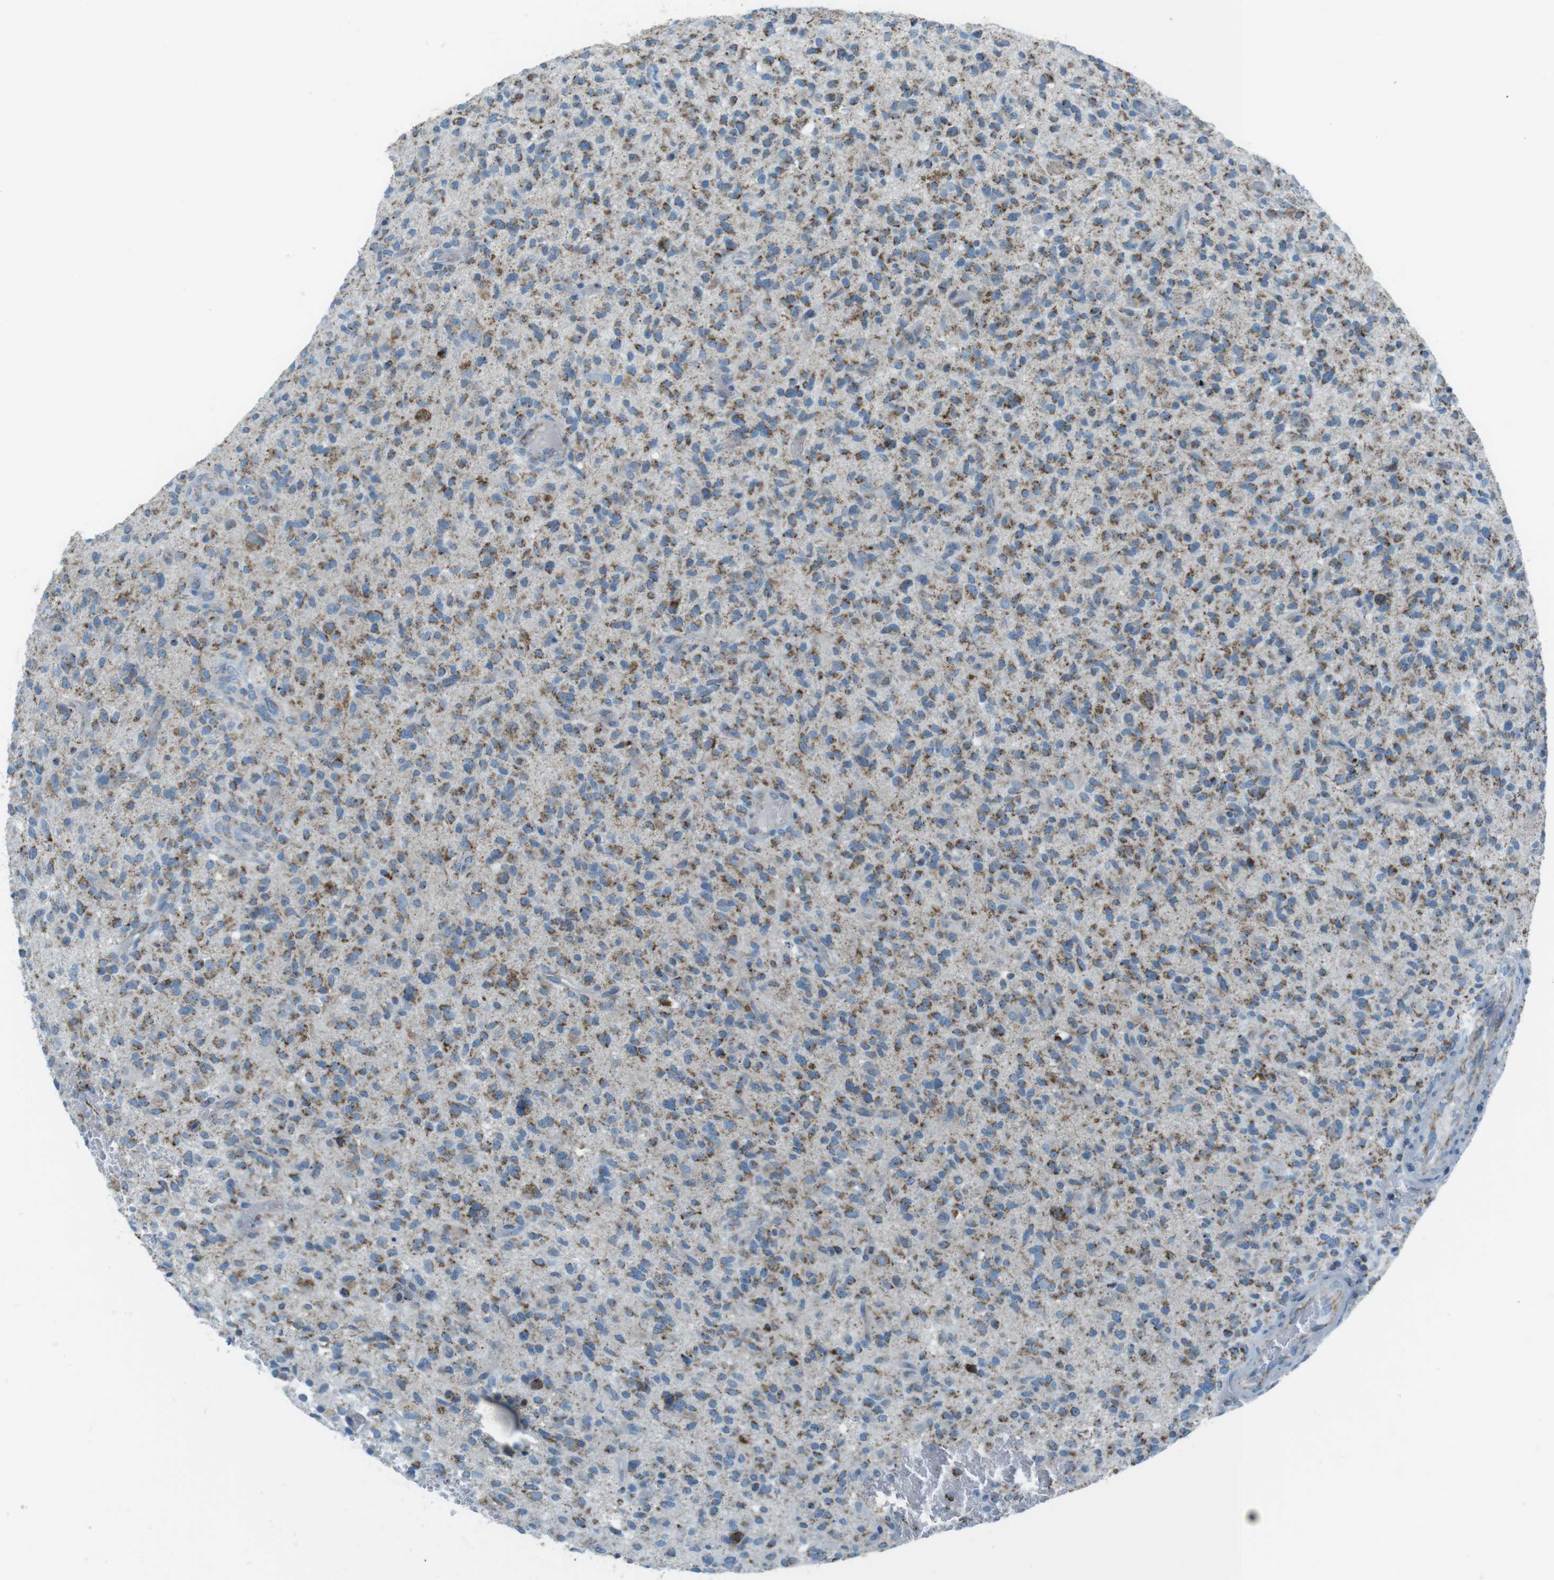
{"staining": {"intensity": "moderate", "quantity": ">75%", "location": "cytoplasmic/membranous"}, "tissue": "glioma", "cell_type": "Tumor cells", "image_type": "cancer", "snomed": [{"axis": "morphology", "description": "Glioma, malignant, High grade"}, {"axis": "topography", "description": "Brain"}], "caption": "This photomicrograph reveals IHC staining of malignant glioma (high-grade), with medium moderate cytoplasmic/membranous positivity in about >75% of tumor cells.", "gene": "DNAJA3", "patient": {"sex": "male", "age": 71}}